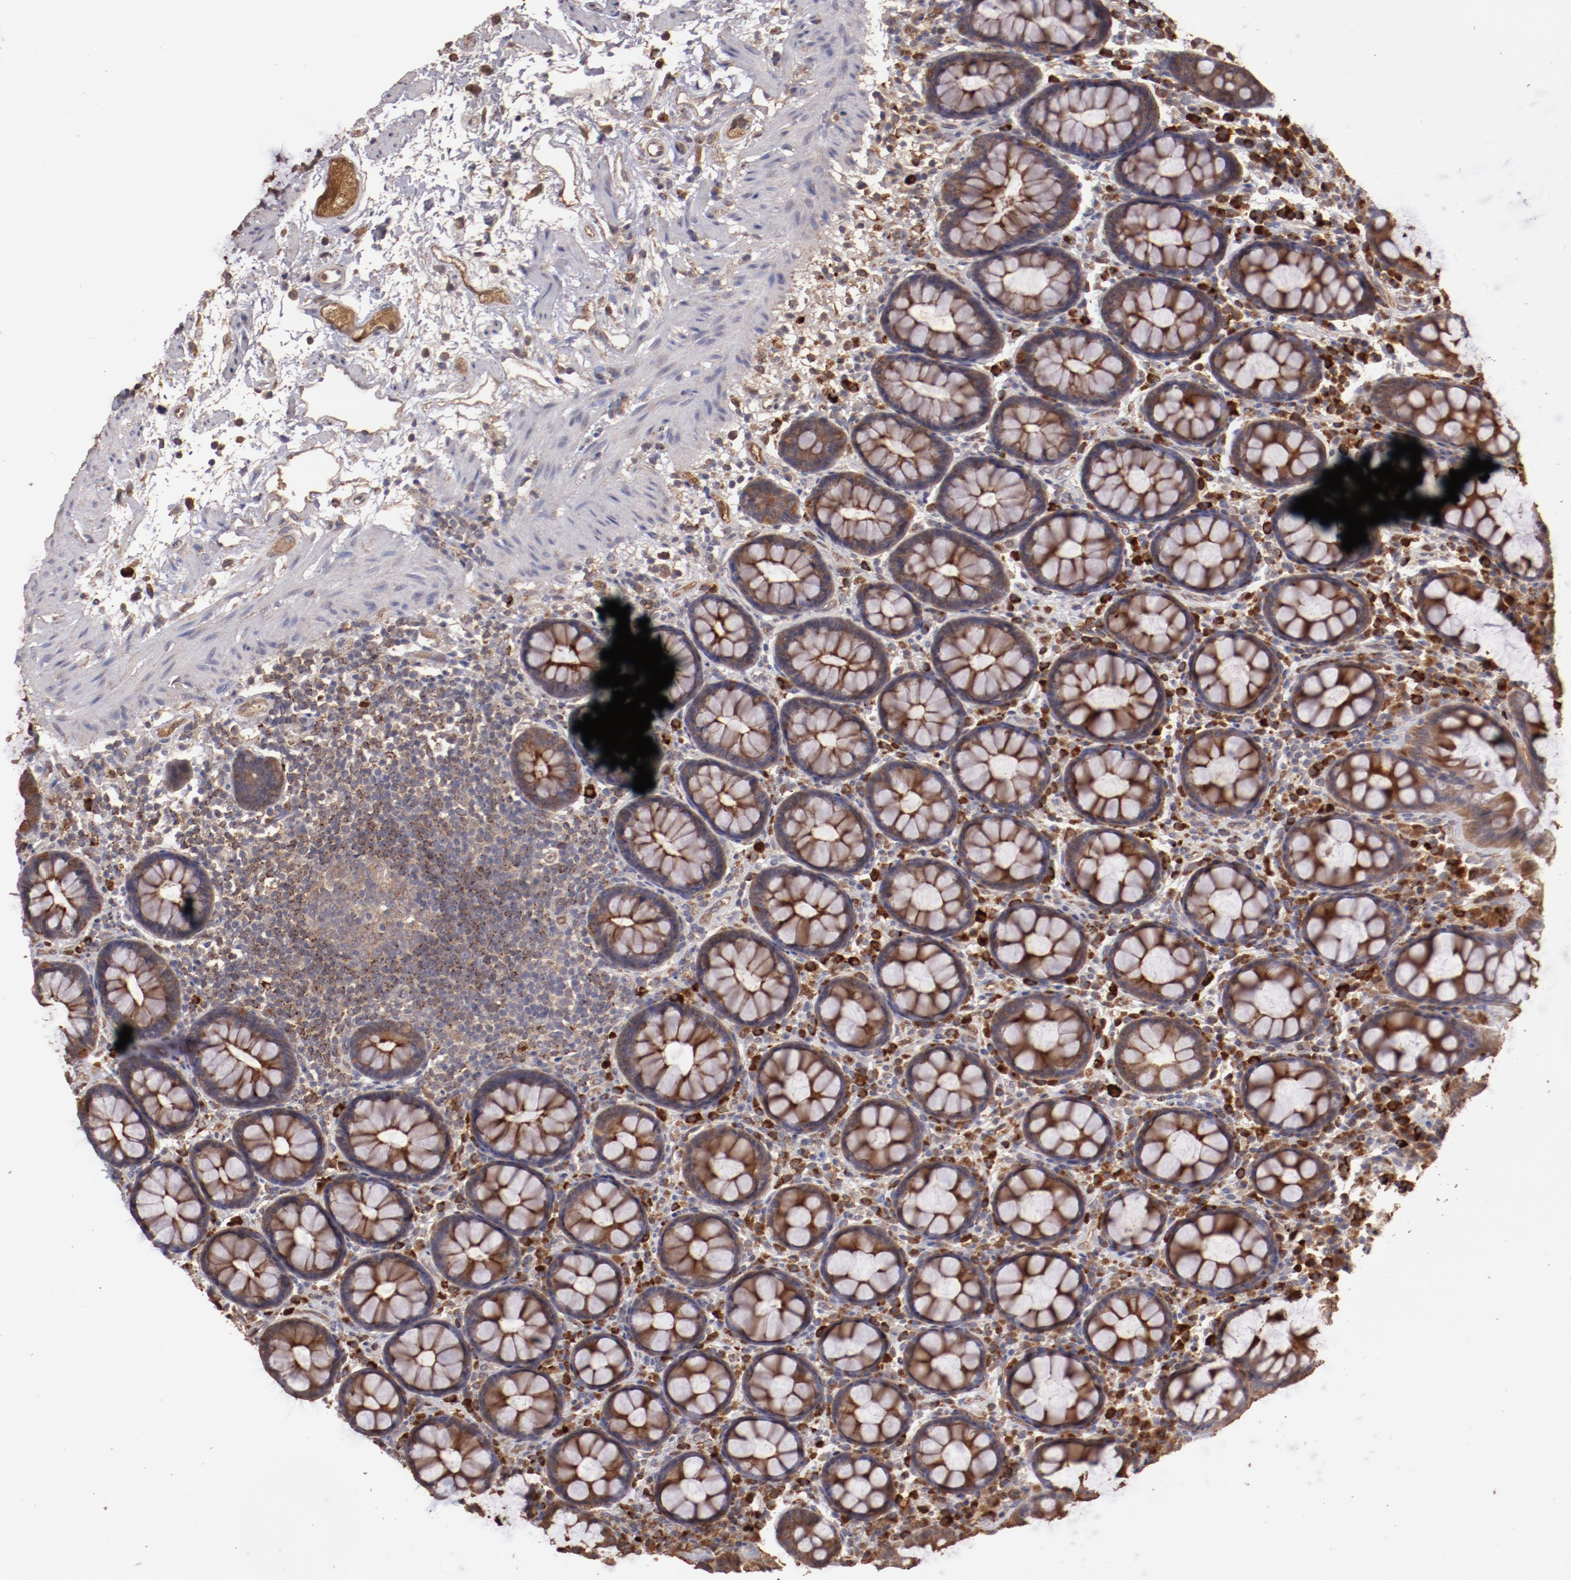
{"staining": {"intensity": "moderate", "quantity": ">75%", "location": "cytoplasmic/membranous"}, "tissue": "rectum", "cell_type": "Glandular cells", "image_type": "normal", "snomed": [{"axis": "morphology", "description": "Normal tissue, NOS"}, {"axis": "topography", "description": "Rectum"}], "caption": "The micrograph exhibits a brown stain indicating the presence of a protein in the cytoplasmic/membranous of glandular cells in rectum. The protein is stained brown, and the nuclei are stained in blue (DAB (3,3'-diaminobenzidine) IHC with brightfield microscopy, high magnification).", "gene": "SRRD", "patient": {"sex": "male", "age": 92}}